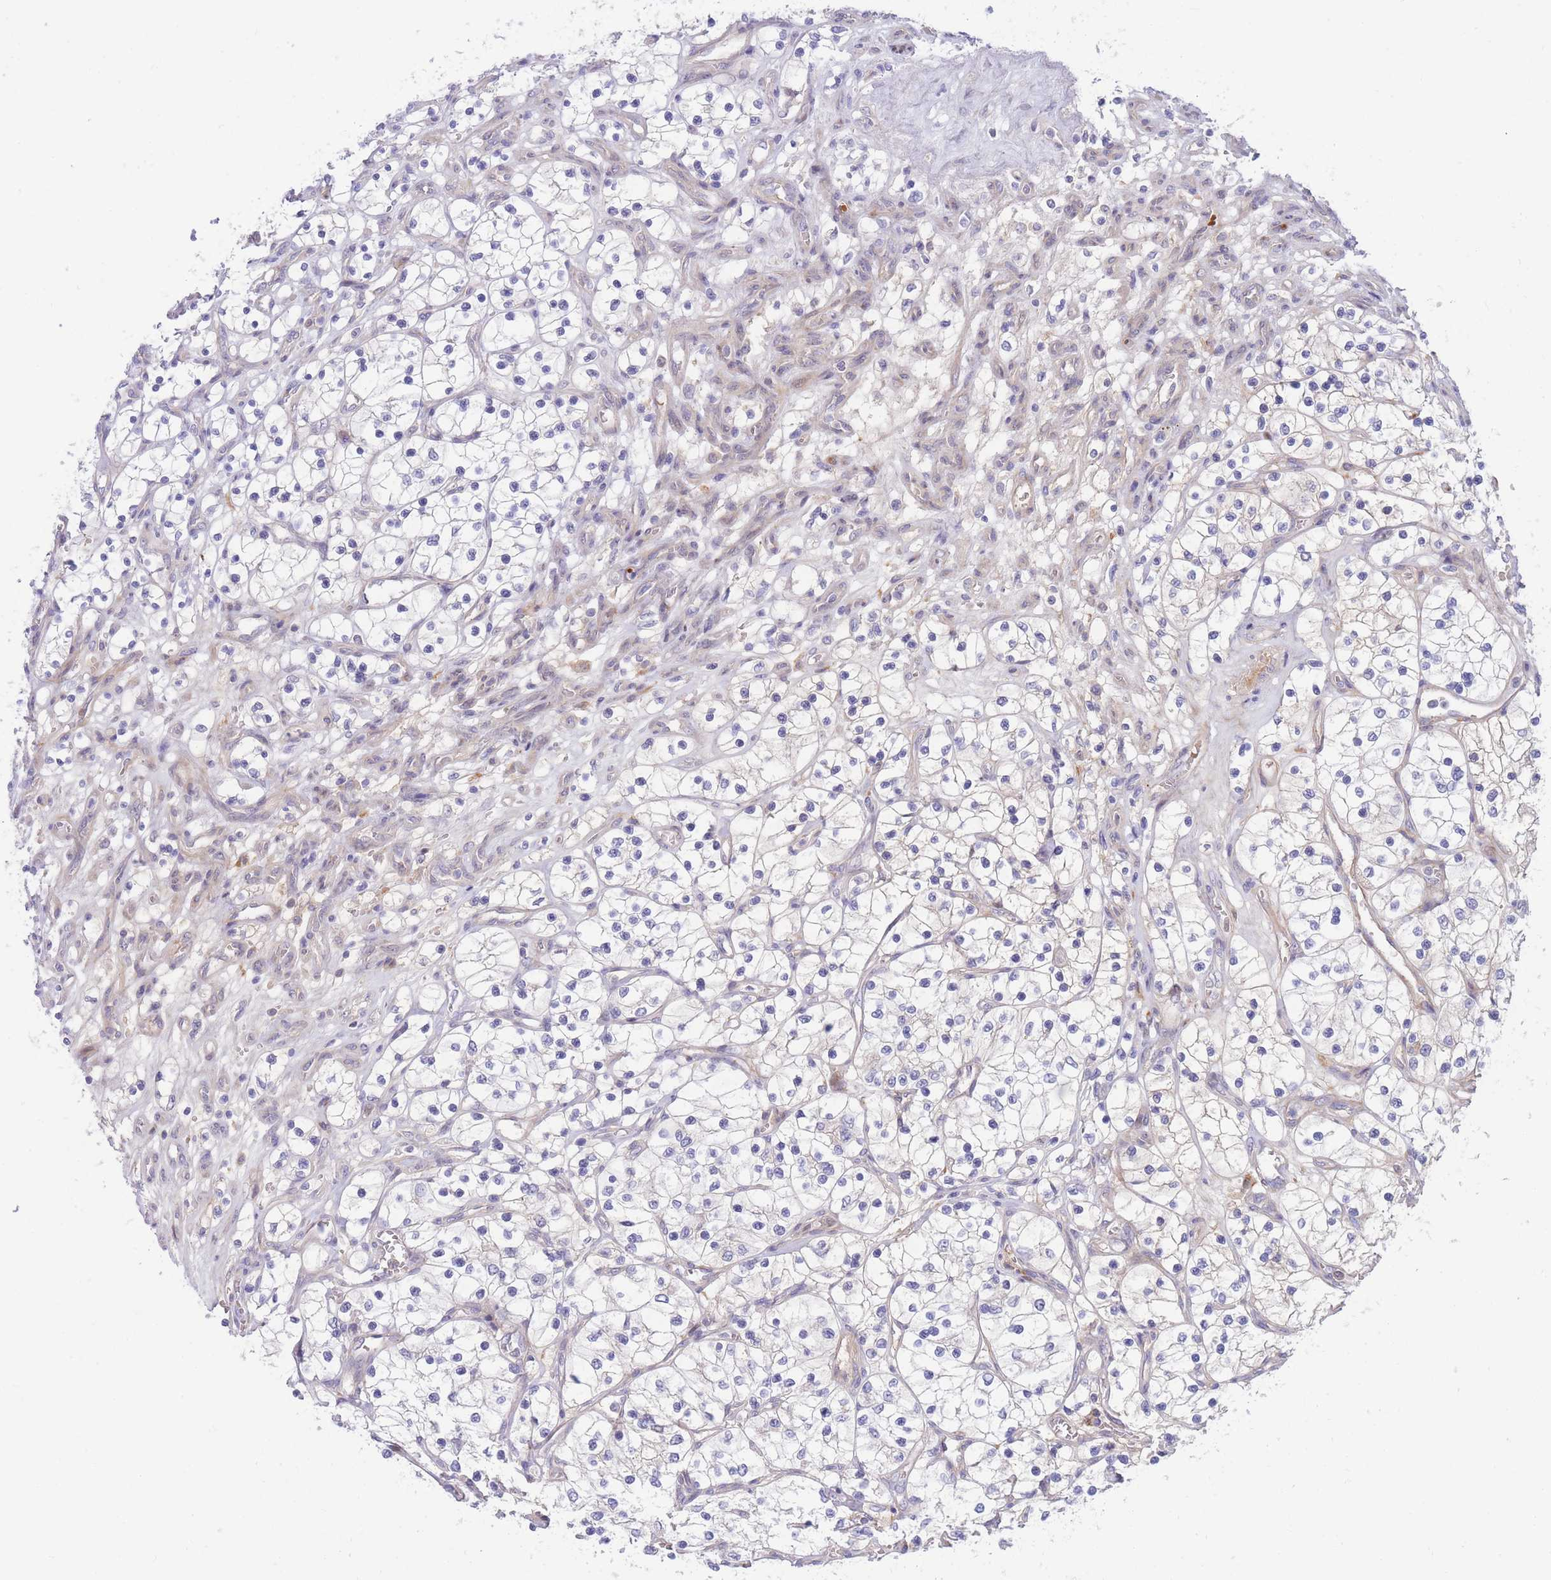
{"staining": {"intensity": "negative", "quantity": "none", "location": "none"}, "tissue": "renal cancer", "cell_type": "Tumor cells", "image_type": "cancer", "snomed": [{"axis": "morphology", "description": "Adenocarcinoma, NOS"}, {"axis": "topography", "description": "Kidney"}], "caption": "IHC photomicrograph of renal adenocarcinoma stained for a protein (brown), which displays no staining in tumor cells.", "gene": "APOL4", "patient": {"sex": "female", "age": 69}}